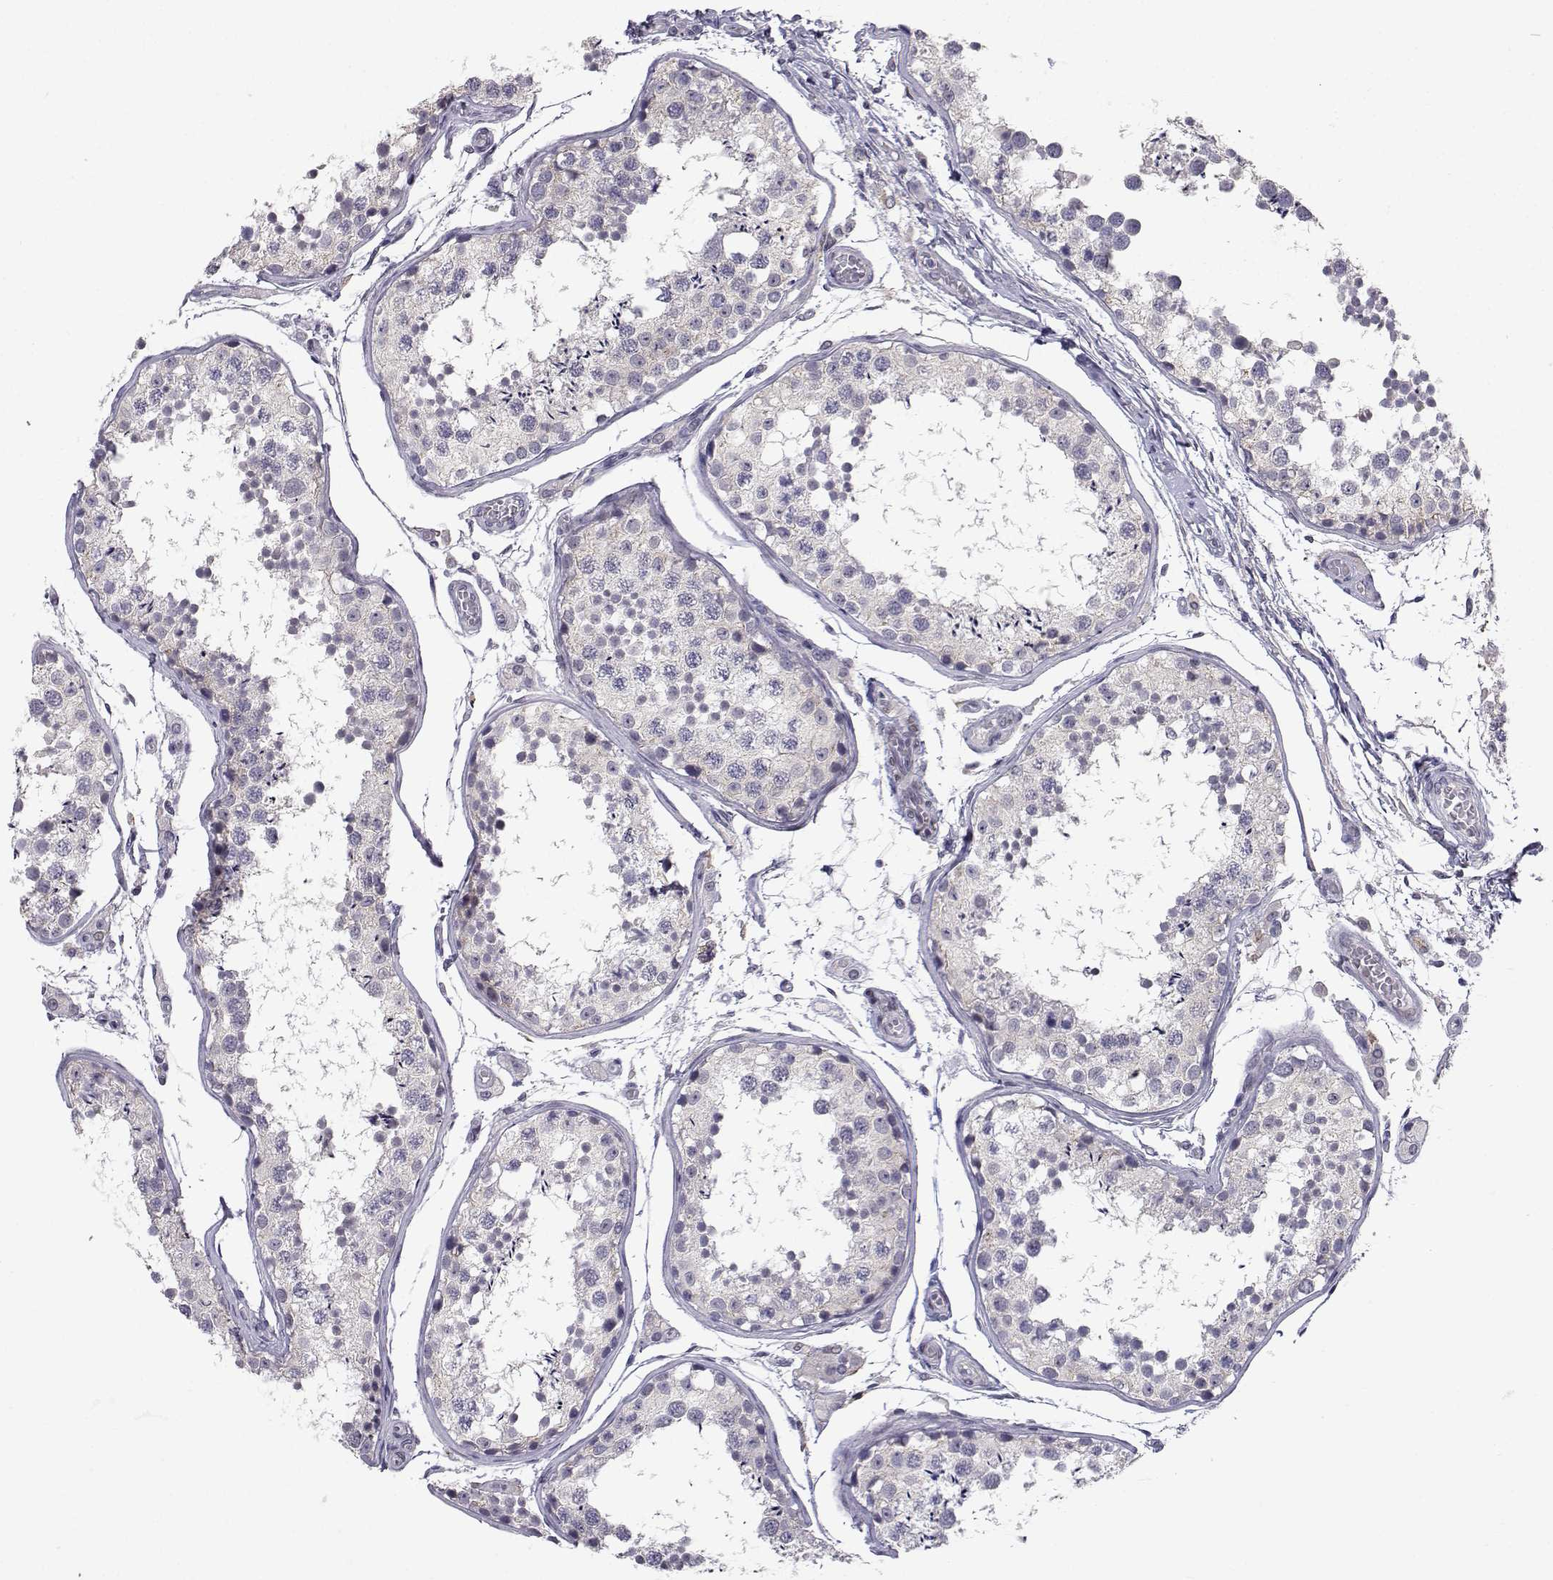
{"staining": {"intensity": "weak", "quantity": "25%-75%", "location": "cytoplasmic/membranous"}, "tissue": "testis", "cell_type": "Cells in seminiferous ducts", "image_type": "normal", "snomed": [{"axis": "morphology", "description": "Normal tissue, NOS"}, {"axis": "topography", "description": "Testis"}], "caption": "High-magnification brightfield microscopy of normal testis stained with DAB (brown) and counterstained with hematoxylin (blue). cells in seminiferous ducts exhibit weak cytoplasmic/membranous positivity is seen in about25%-75% of cells.", "gene": "SLC6A3", "patient": {"sex": "male", "age": 29}}